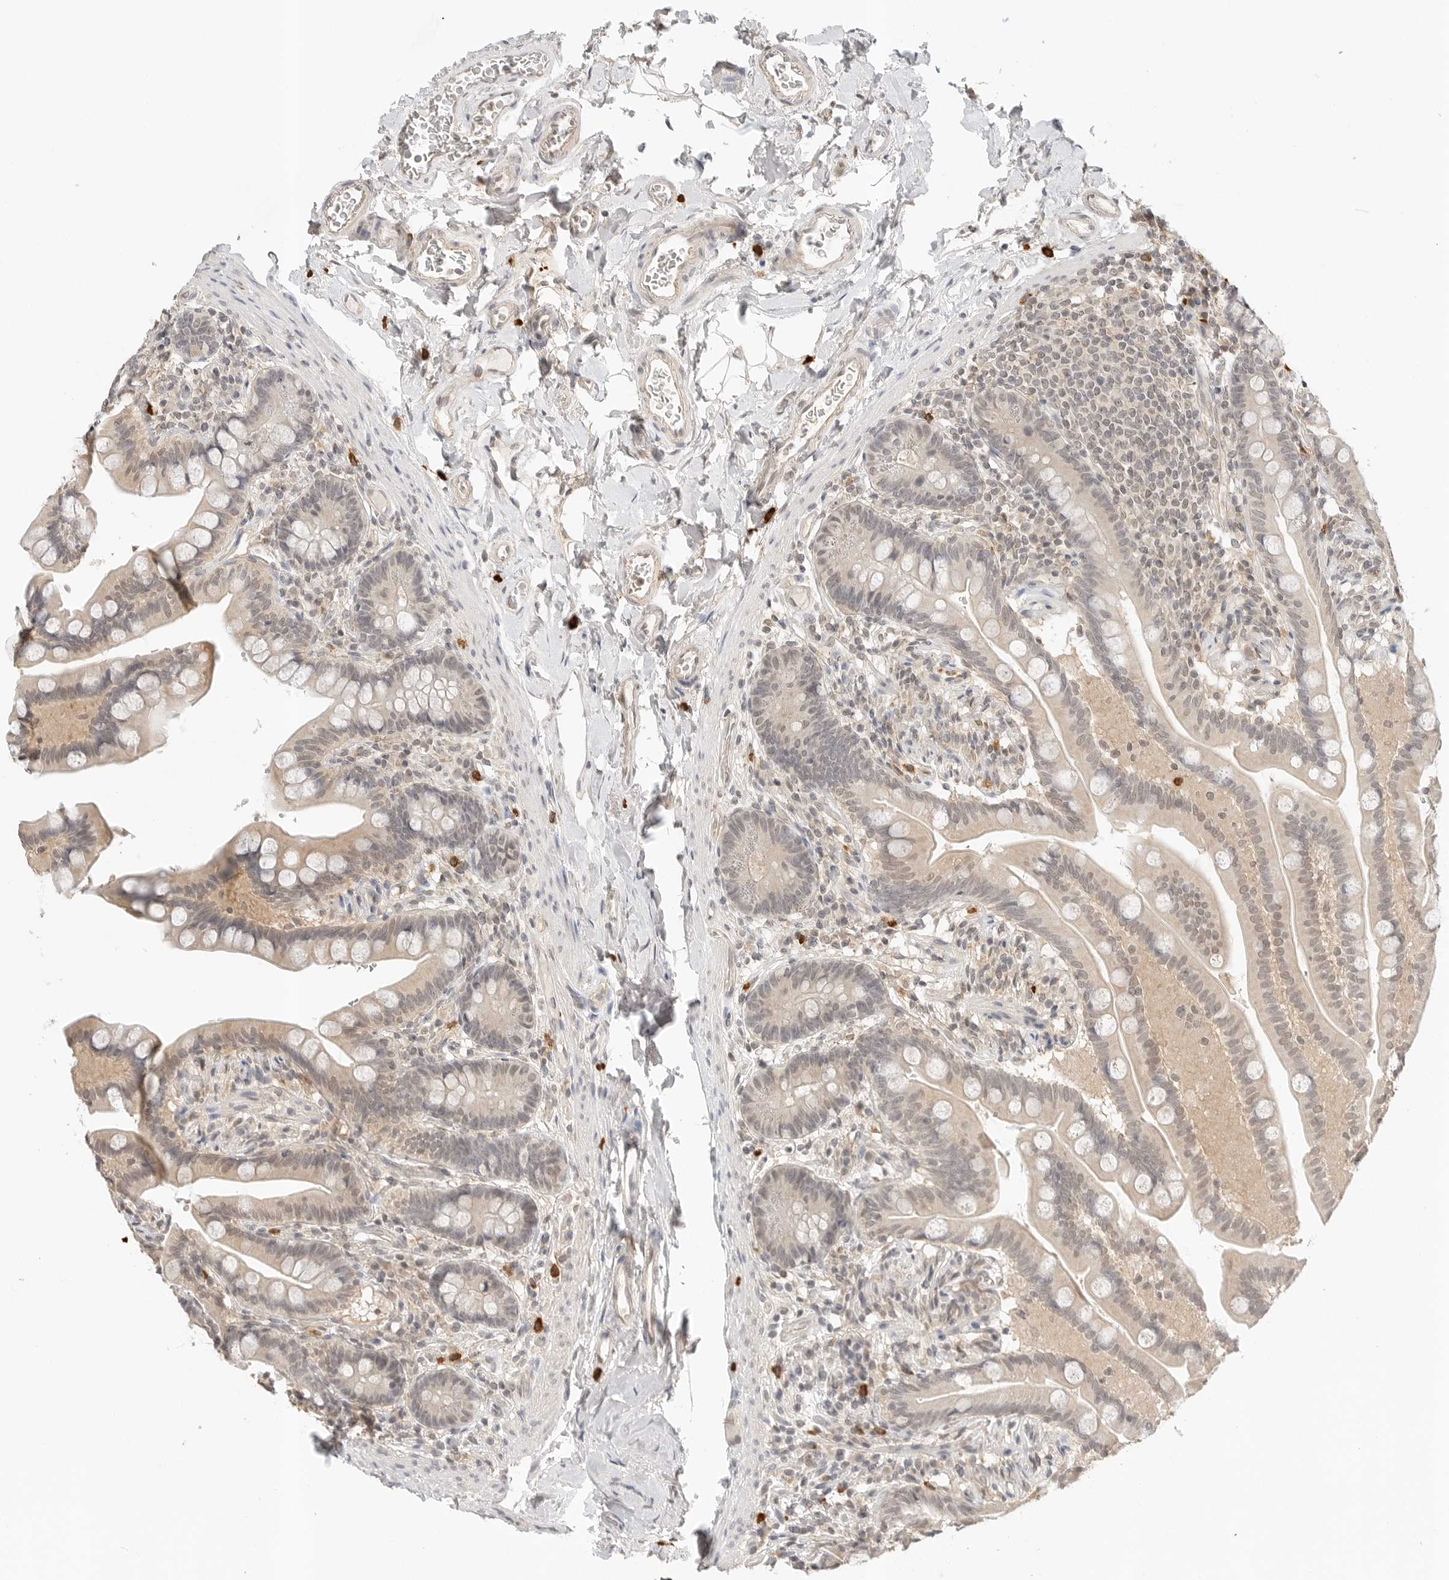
{"staining": {"intensity": "weak", "quantity": ">75%", "location": "cytoplasmic/membranous"}, "tissue": "colon", "cell_type": "Endothelial cells", "image_type": "normal", "snomed": [{"axis": "morphology", "description": "Normal tissue, NOS"}, {"axis": "topography", "description": "Smooth muscle"}, {"axis": "topography", "description": "Colon"}], "caption": "Unremarkable colon demonstrates weak cytoplasmic/membranous positivity in approximately >75% of endothelial cells, visualized by immunohistochemistry. The staining is performed using DAB brown chromogen to label protein expression. The nuclei are counter-stained blue using hematoxylin.", "gene": "IL24", "patient": {"sex": "male", "age": 73}}